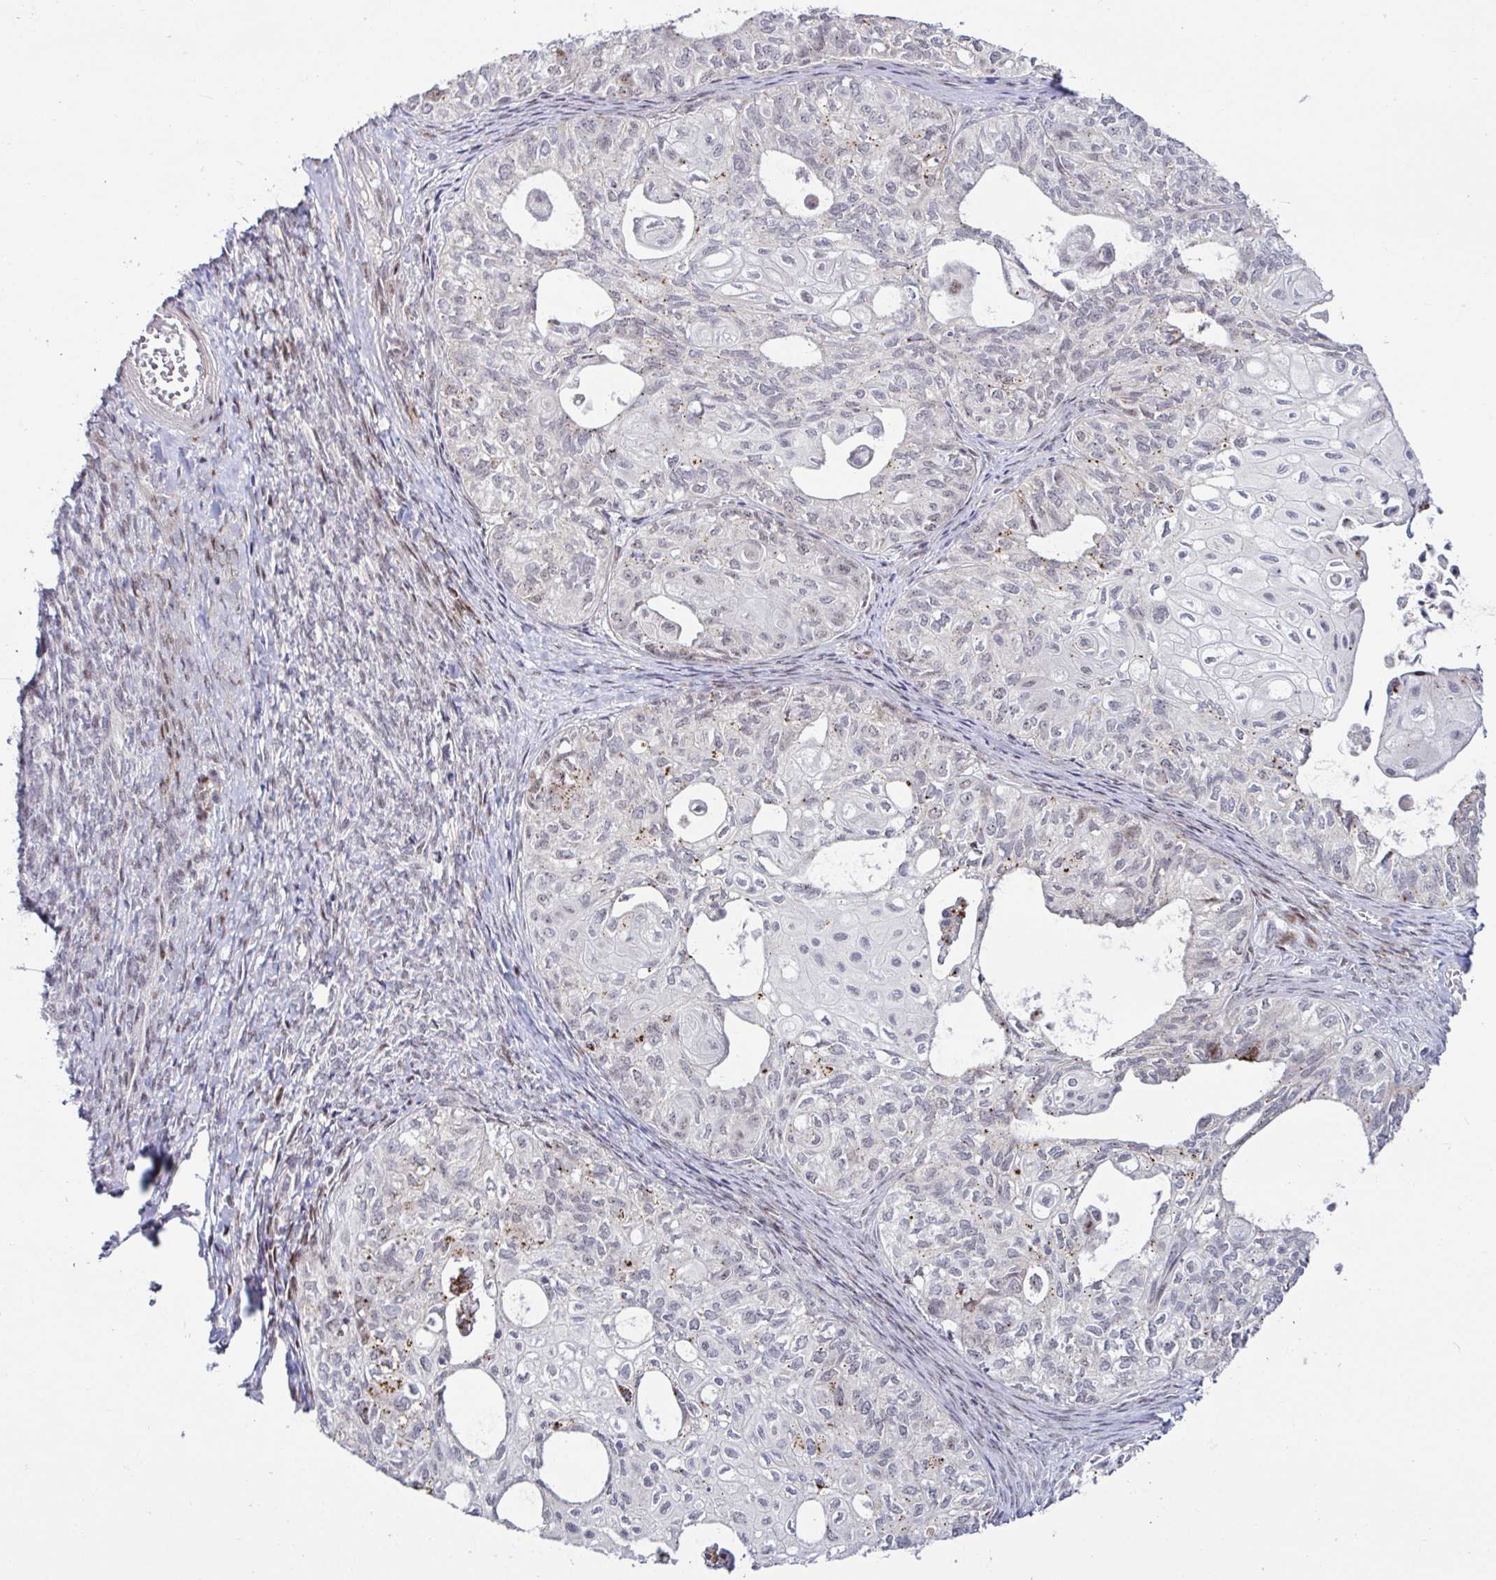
{"staining": {"intensity": "moderate", "quantity": "<25%", "location": "cytoplasmic/membranous"}, "tissue": "ovarian cancer", "cell_type": "Tumor cells", "image_type": "cancer", "snomed": [{"axis": "morphology", "description": "Carcinoma, endometroid"}, {"axis": "topography", "description": "Ovary"}], "caption": "Immunohistochemical staining of human ovarian endometroid carcinoma shows low levels of moderate cytoplasmic/membranous protein staining in about <25% of tumor cells.", "gene": "DZIP1", "patient": {"sex": "female", "age": 64}}